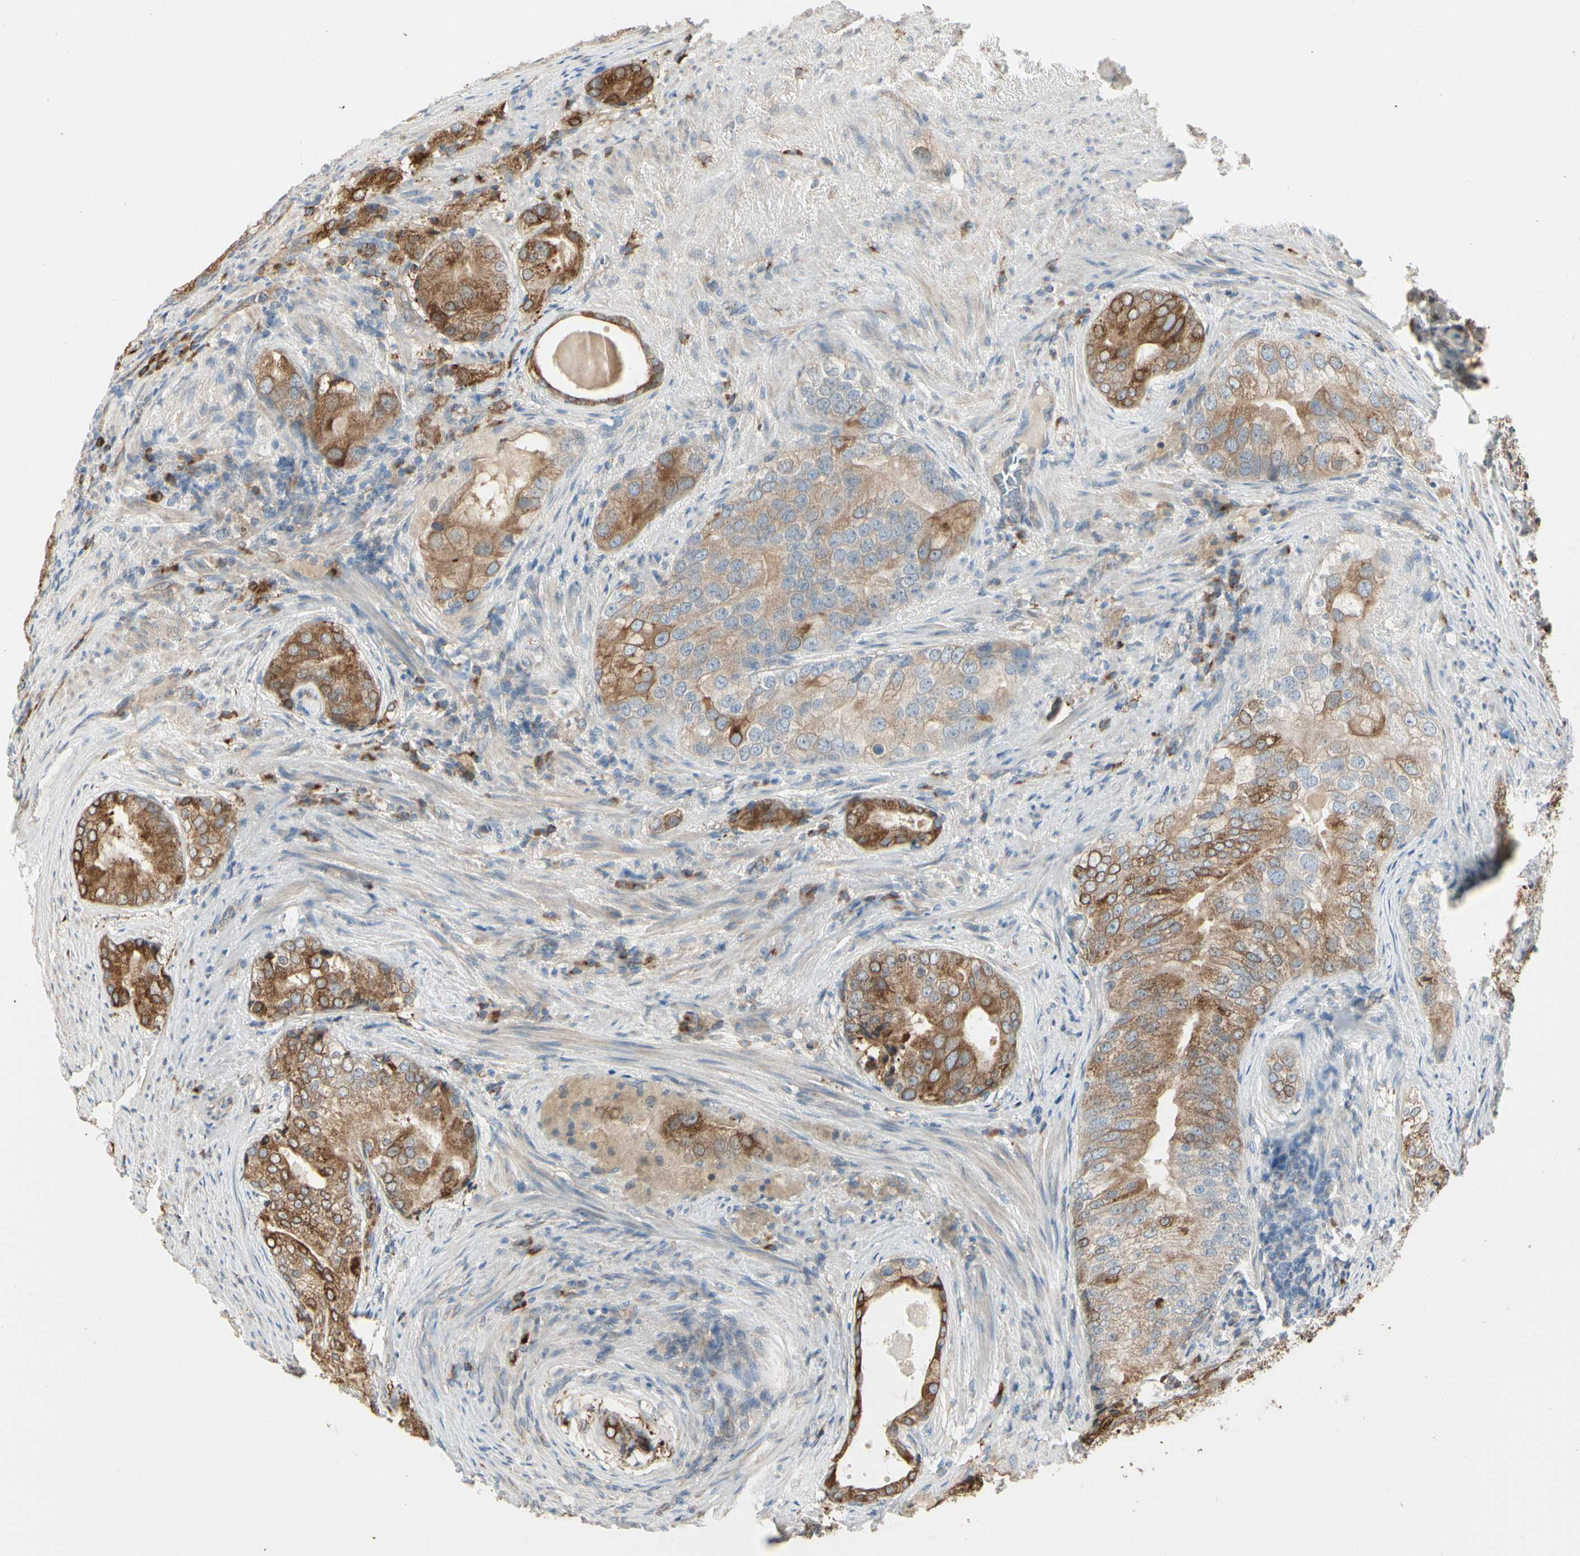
{"staining": {"intensity": "moderate", "quantity": ">75%", "location": "cytoplasmic/membranous"}, "tissue": "prostate cancer", "cell_type": "Tumor cells", "image_type": "cancer", "snomed": [{"axis": "morphology", "description": "Adenocarcinoma, High grade"}, {"axis": "topography", "description": "Prostate"}], "caption": "High-grade adenocarcinoma (prostate) was stained to show a protein in brown. There is medium levels of moderate cytoplasmic/membranous expression in approximately >75% of tumor cells.", "gene": "NUCB2", "patient": {"sex": "male", "age": 66}}